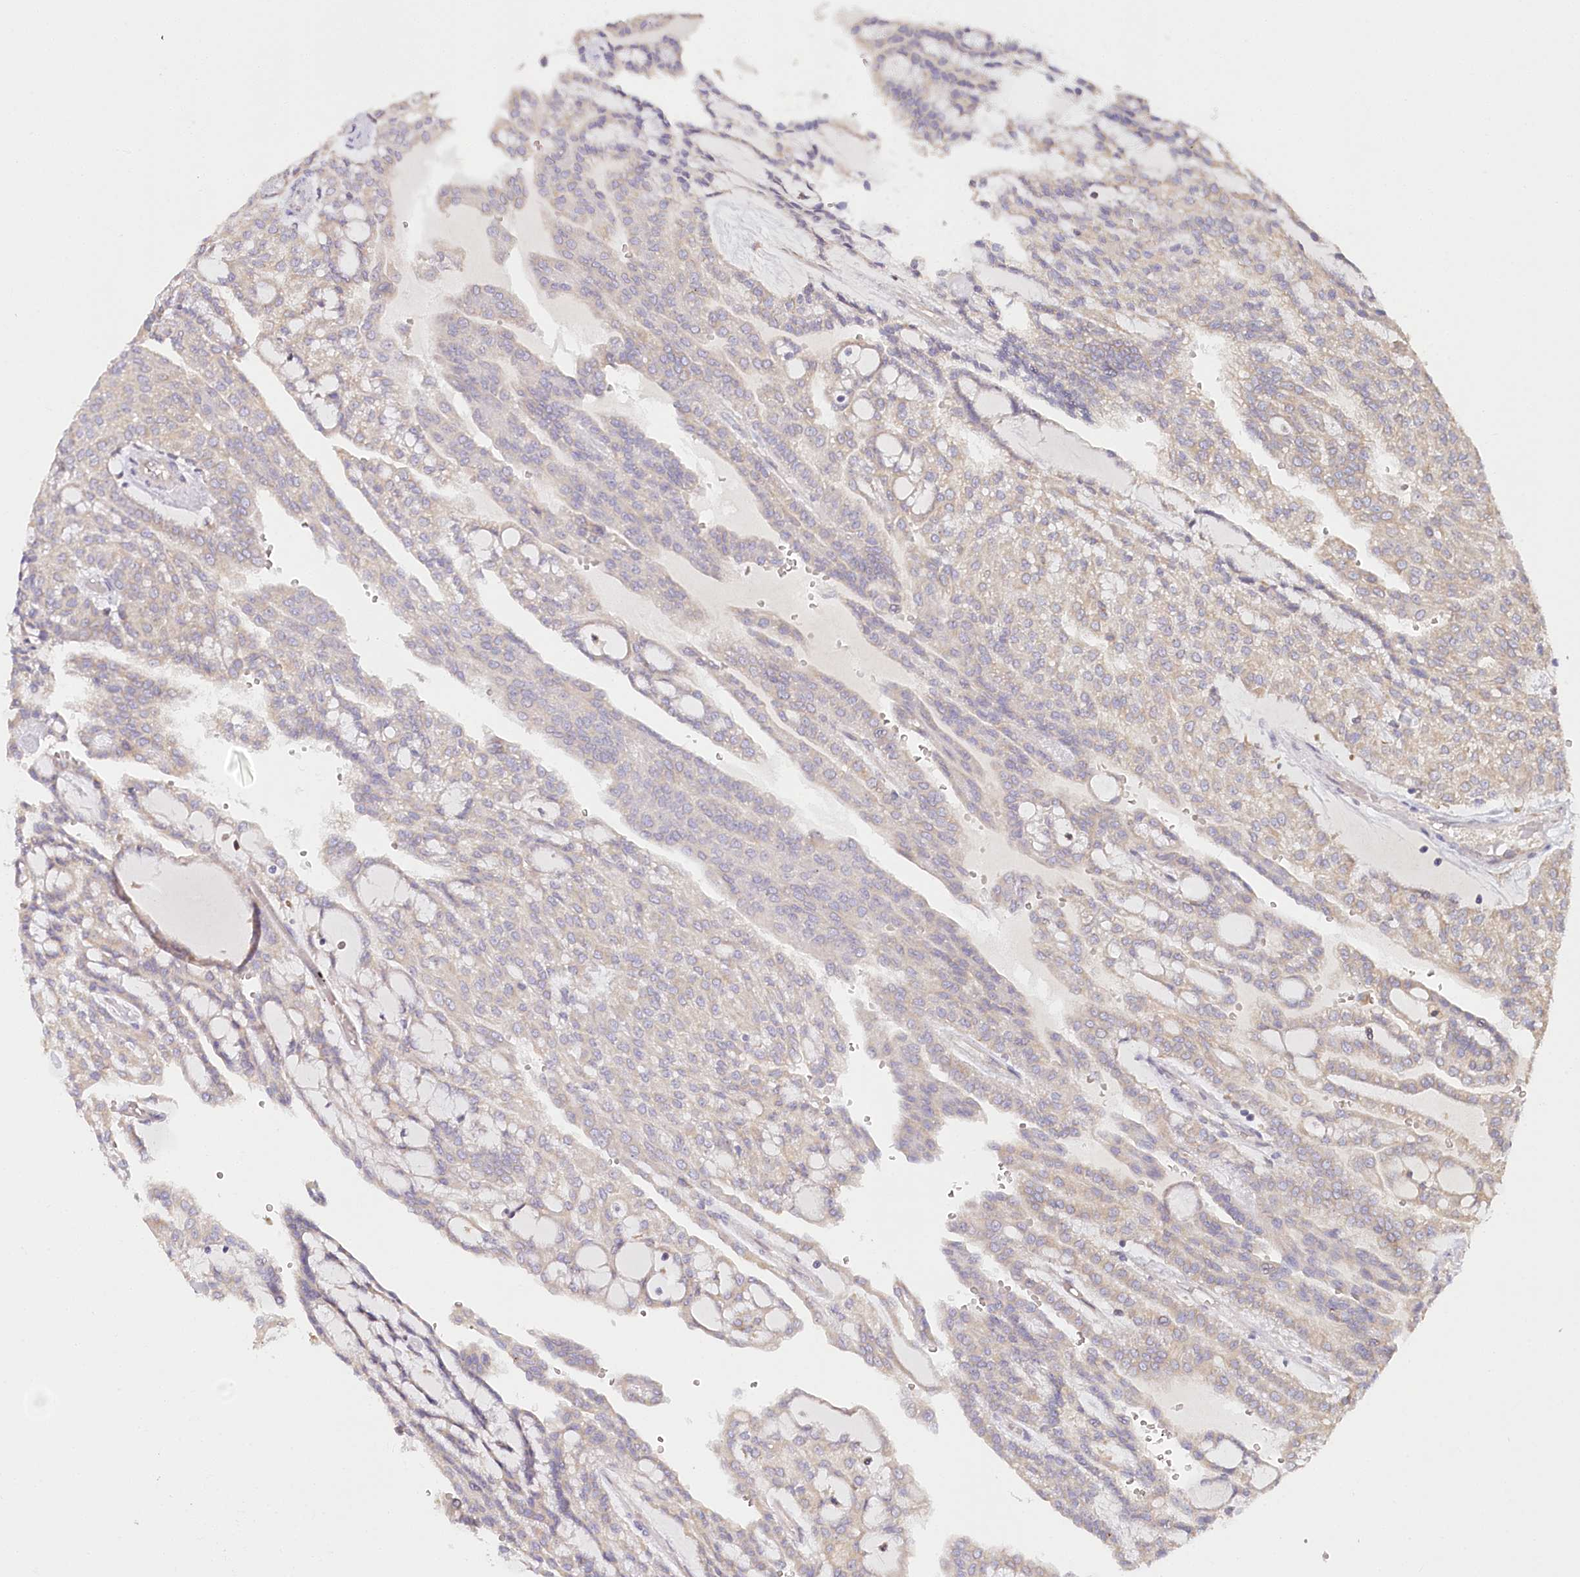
{"staining": {"intensity": "negative", "quantity": "none", "location": "none"}, "tissue": "renal cancer", "cell_type": "Tumor cells", "image_type": "cancer", "snomed": [{"axis": "morphology", "description": "Adenocarcinoma, NOS"}, {"axis": "topography", "description": "Kidney"}], "caption": "There is no significant expression in tumor cells of renal cancer (adenocarcinoma).", "gene": "PAIP2", "patient": {"sex": "male", "age": 63}}